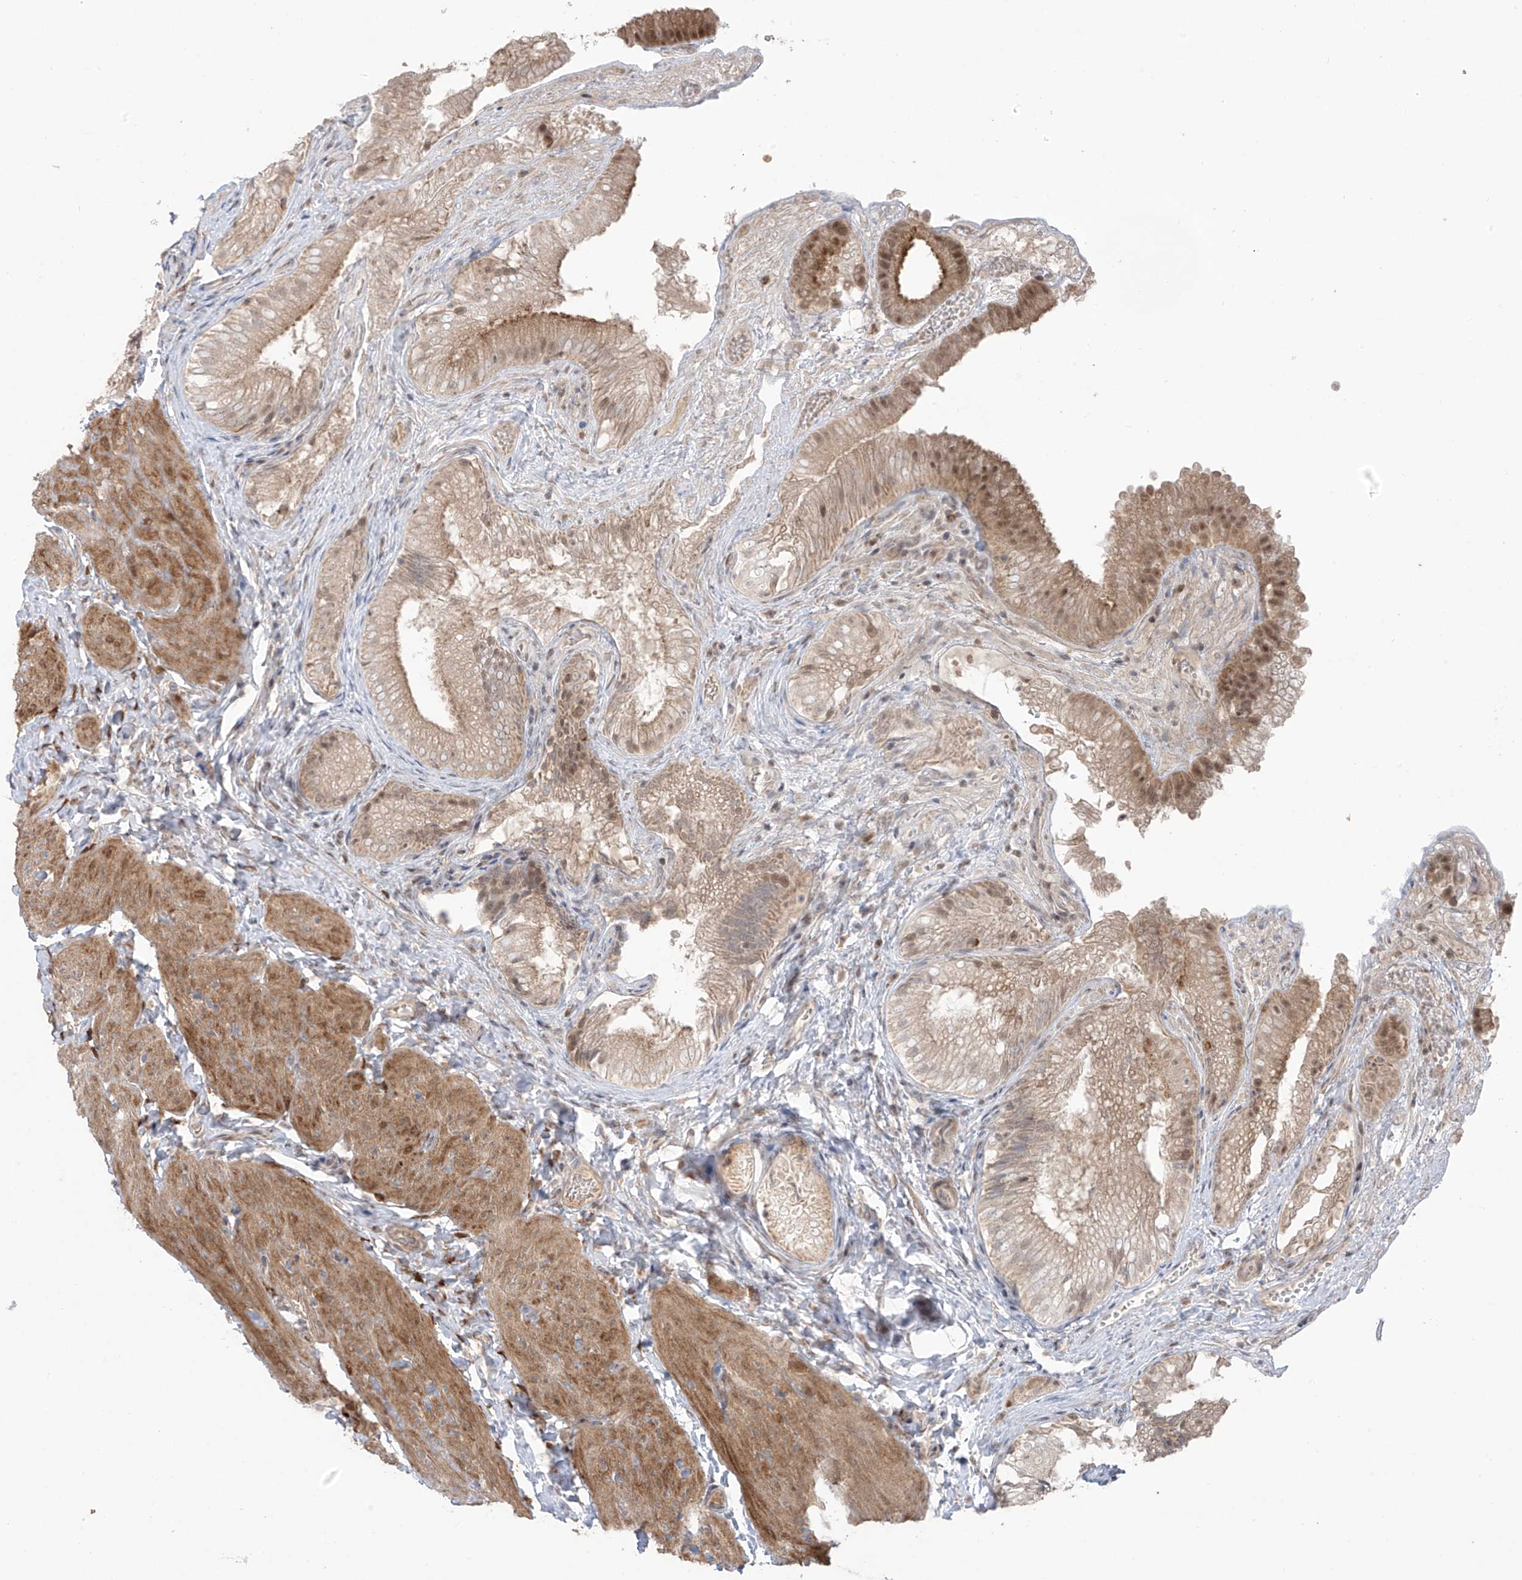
{"staining": {"intensity": "moderate", "quantity": "25%-75%", "location": "cytoplasmic/membranous,nuclear"}, "tissue": "gallbladder", "cell_type": "Glandular cells", "image_type": "normal", "snomed": [{"axis": "morphology", "description": "Normal tissue, NOS"}, {"axis": "topography", "description": "Gallbladder"}], "caption": "This photomicrograph reveals unremarkable gallbladder stained with immunohistochemistry to label a protein in brown. The cytoplasmic/membranous,nuclear of glandular cells show moderate positivity for the protein. Nuclei are counter-stained blue.", "gene": "OGT", "patient": {"sex": "female", "age": 30}}